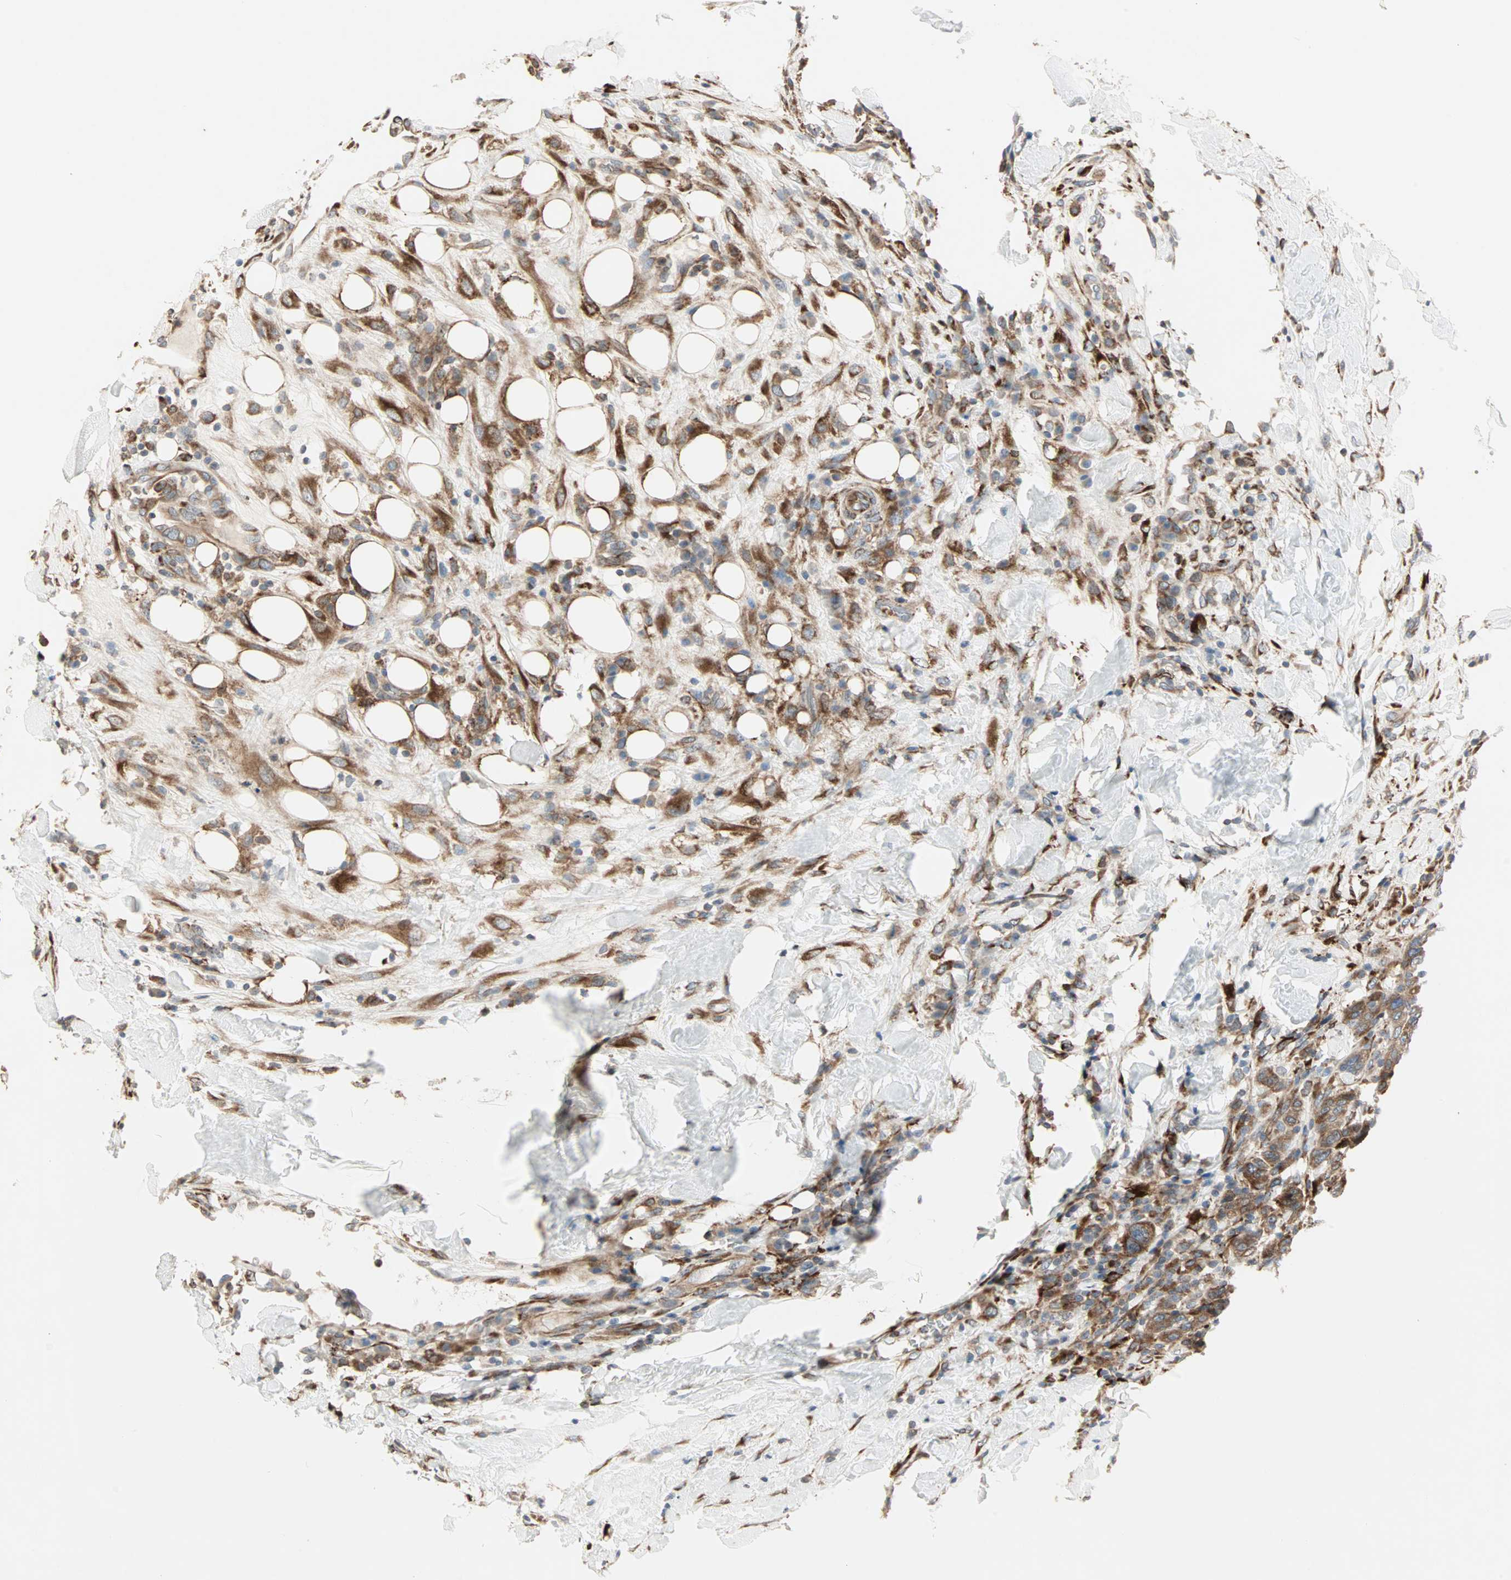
{"staining": {"intensity": "moderate", "quantity": ">75%", "location": "cytoplasmic/membranous"}, "tissue": "breast cancer", "cell_type": "Tumor cells", "image_type": "cancer", "snomed": [{"axis": "morphology", "description": "Duct carcinoma"}, {"axis": "topography", "description": "Breast"}], "caption": "This is a histology image of IHC staining of intraductal carcinoma (breast), which shows moderate positivity in the cytoplasmic/membranous of tumor cells.", "gene": "H6PD", "patient": {"sex": "female", "age": 37}}